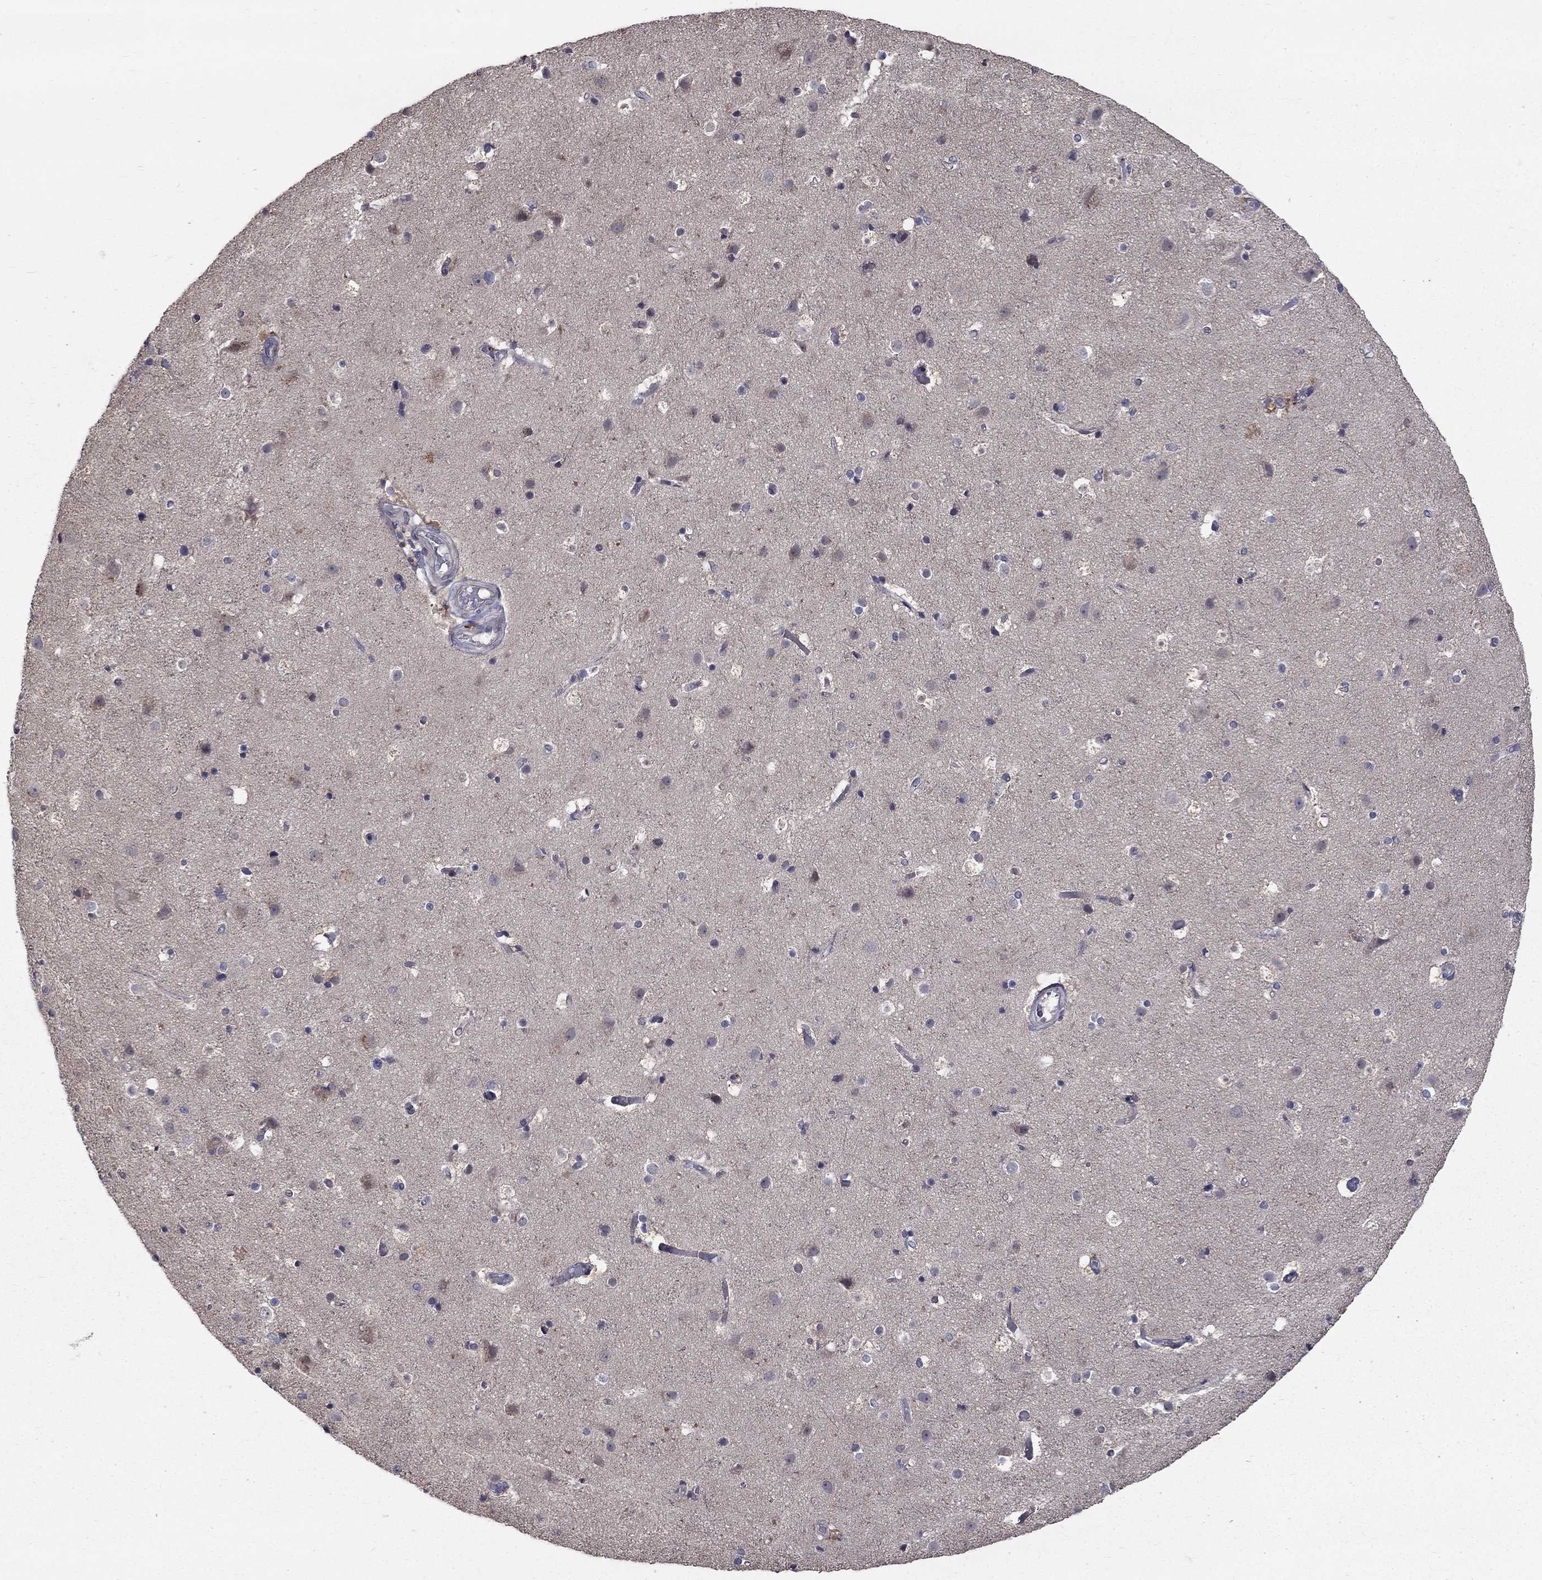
{"staining": {"intensity": "negative", "quantity": "none", "location": "none"}, "tissue": "cerebral cortex", "cell_type": "Endothelial cells", "image_type": "normal", "snomed": [{"axis": "morphology", "description": "Normal tissue, NOS"}, {"axis": "topography", "description": "Cerebral cortex"}], "caption": "IHC of normal cerebral cortex demonstrates no staining in endothelial cells. Brightfield microscopy of immunohistochemistry (IHC) stained with DAB (brown) and hematoxylin (blue), captured at high magnification.", "gene": "FAM3B", "patient": {"sex": "female", "age": 52}}